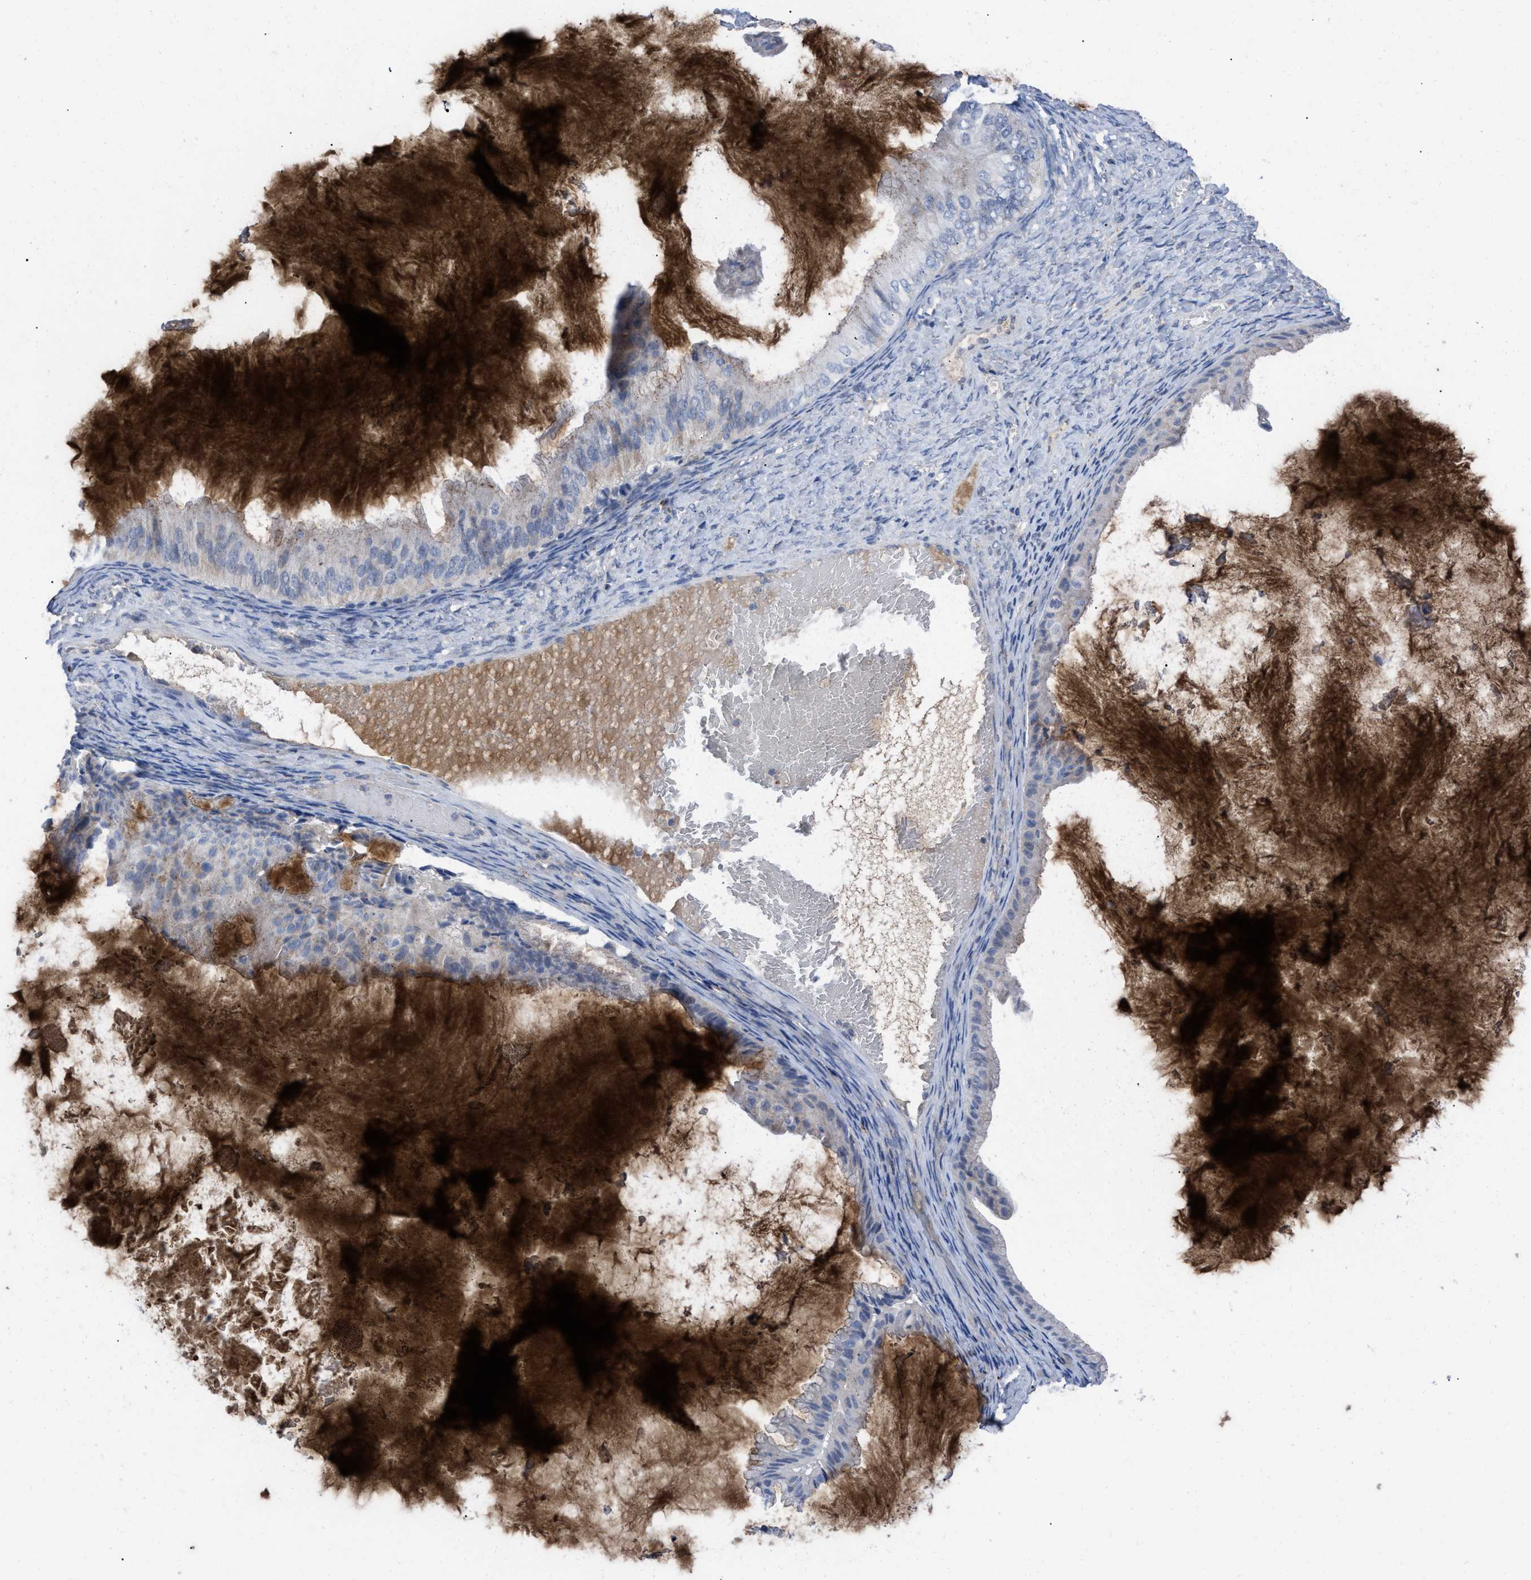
{"staining": {"intensity": "negative", "quantity": "none", "location": "none"}, "tissue": "ovarian cancer", "cell_type": "Tumor cells", "image_type": "cancer", "snomed": [{"axis": "morphology", "description": "Cystadenocarcinoma, mucinous, NOS"}, {"axis": "topography", "description": "Ovary"}], "caption": "Immunohistochemistry (IHC) of ovarian mucinous cystadenocarcinoma displays no staining in tumor cells.", "gene": "HPX", "patient": {"sex": "female", "age": 61}}